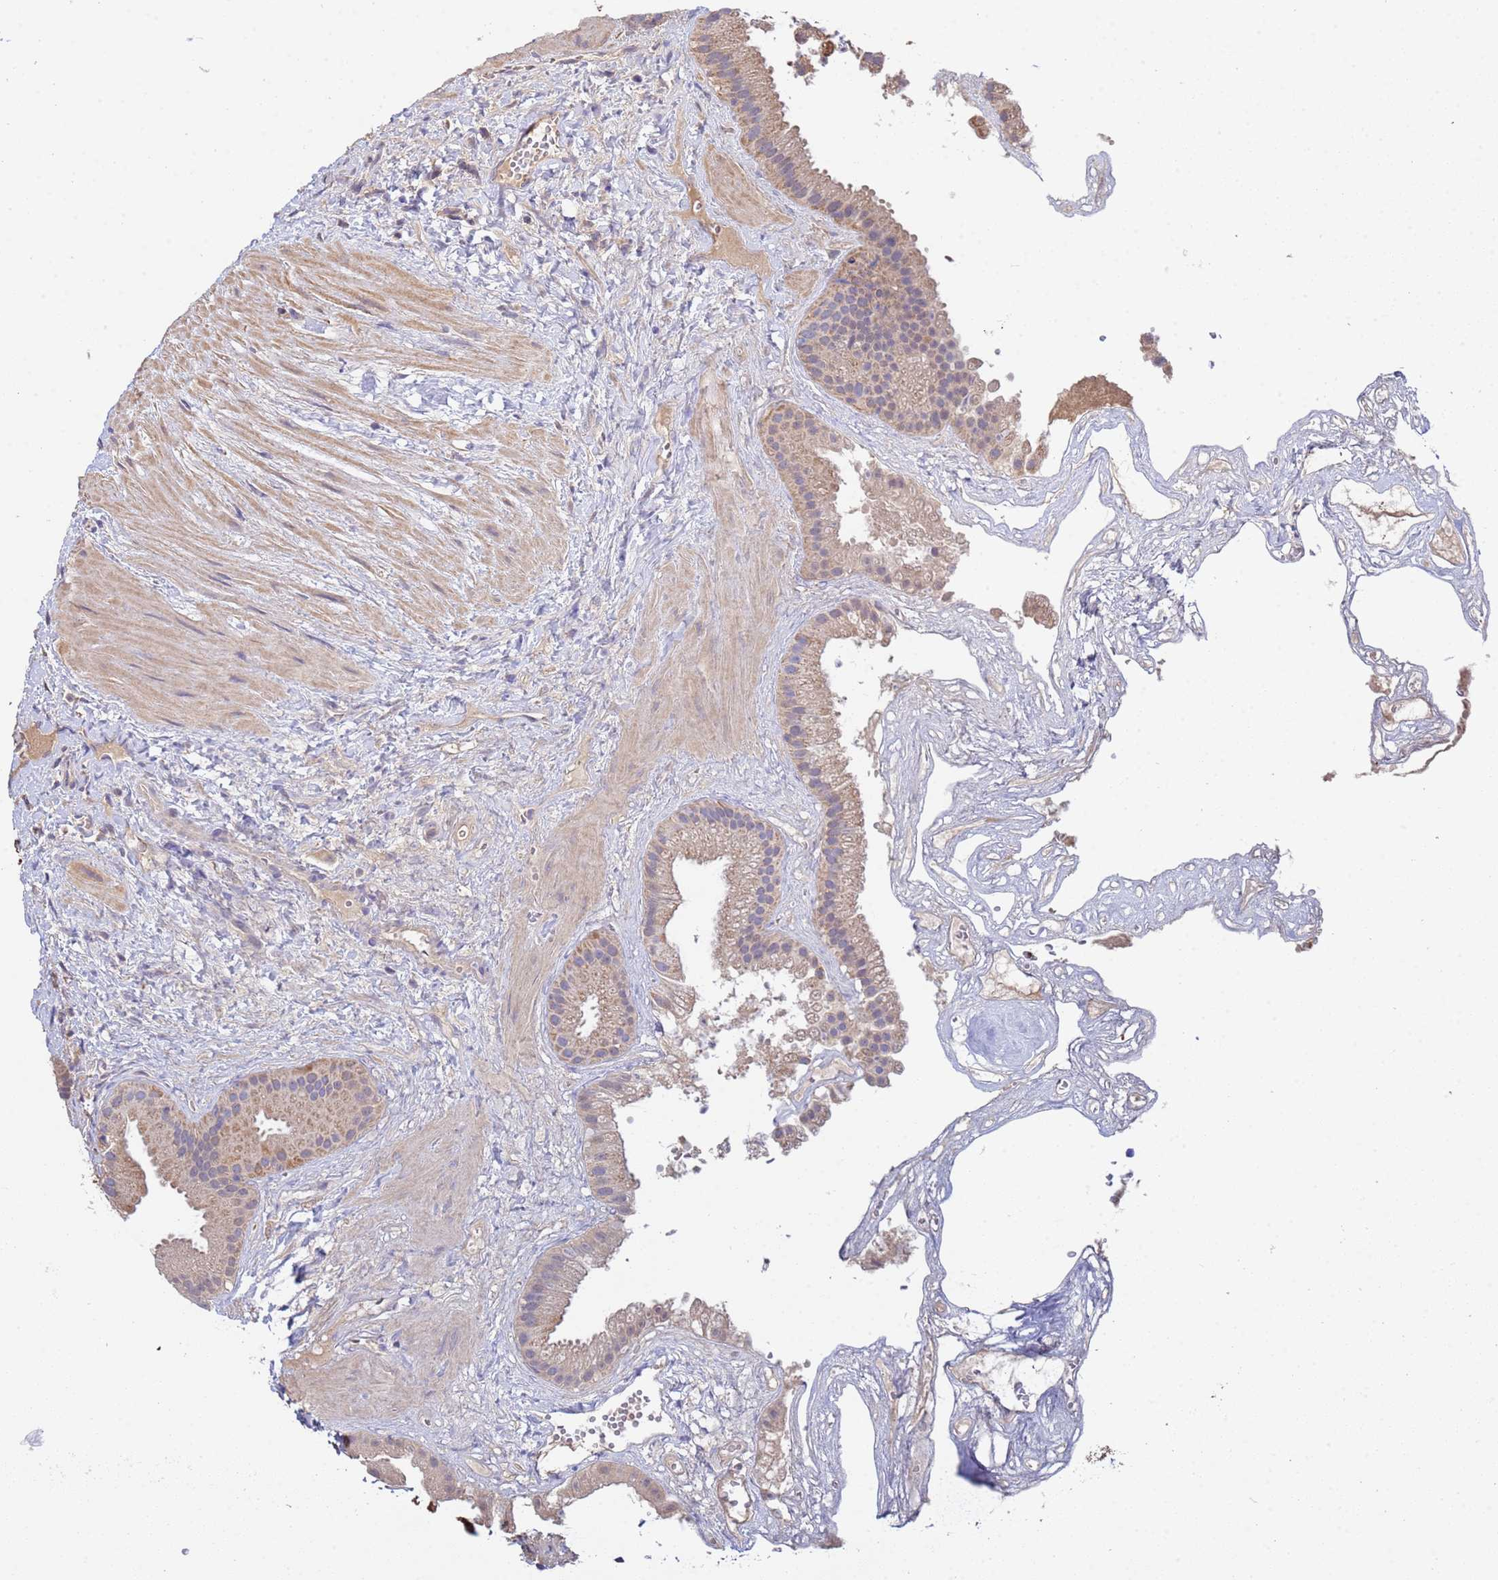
{"staining": {"intensity": "moderate", "quantity": ">75%", "location": "cytoplasmic/membranous"}, "tissue": "gallbladder", "cell_type": "Glandular cells", "image_type": "normal", "snomed": [{"axis": "morphology", "description": "Normal tissue, NOS"}, {"axis": "topography", "description": "Gallbladder"}], "caption": "Glandular cells display medium levels of moderate cytoplasmic/membranous positivity in about >75% of cells in unremarkable gallbladder. The protein is stained brown, and the nuclei are stained in blue (DAB (3,3'-diaminobenzidine) IHC with brightfield microscopy, high magnification).", "gene": "GLUD1", "patient": {"sex": "male", "age": 55}}